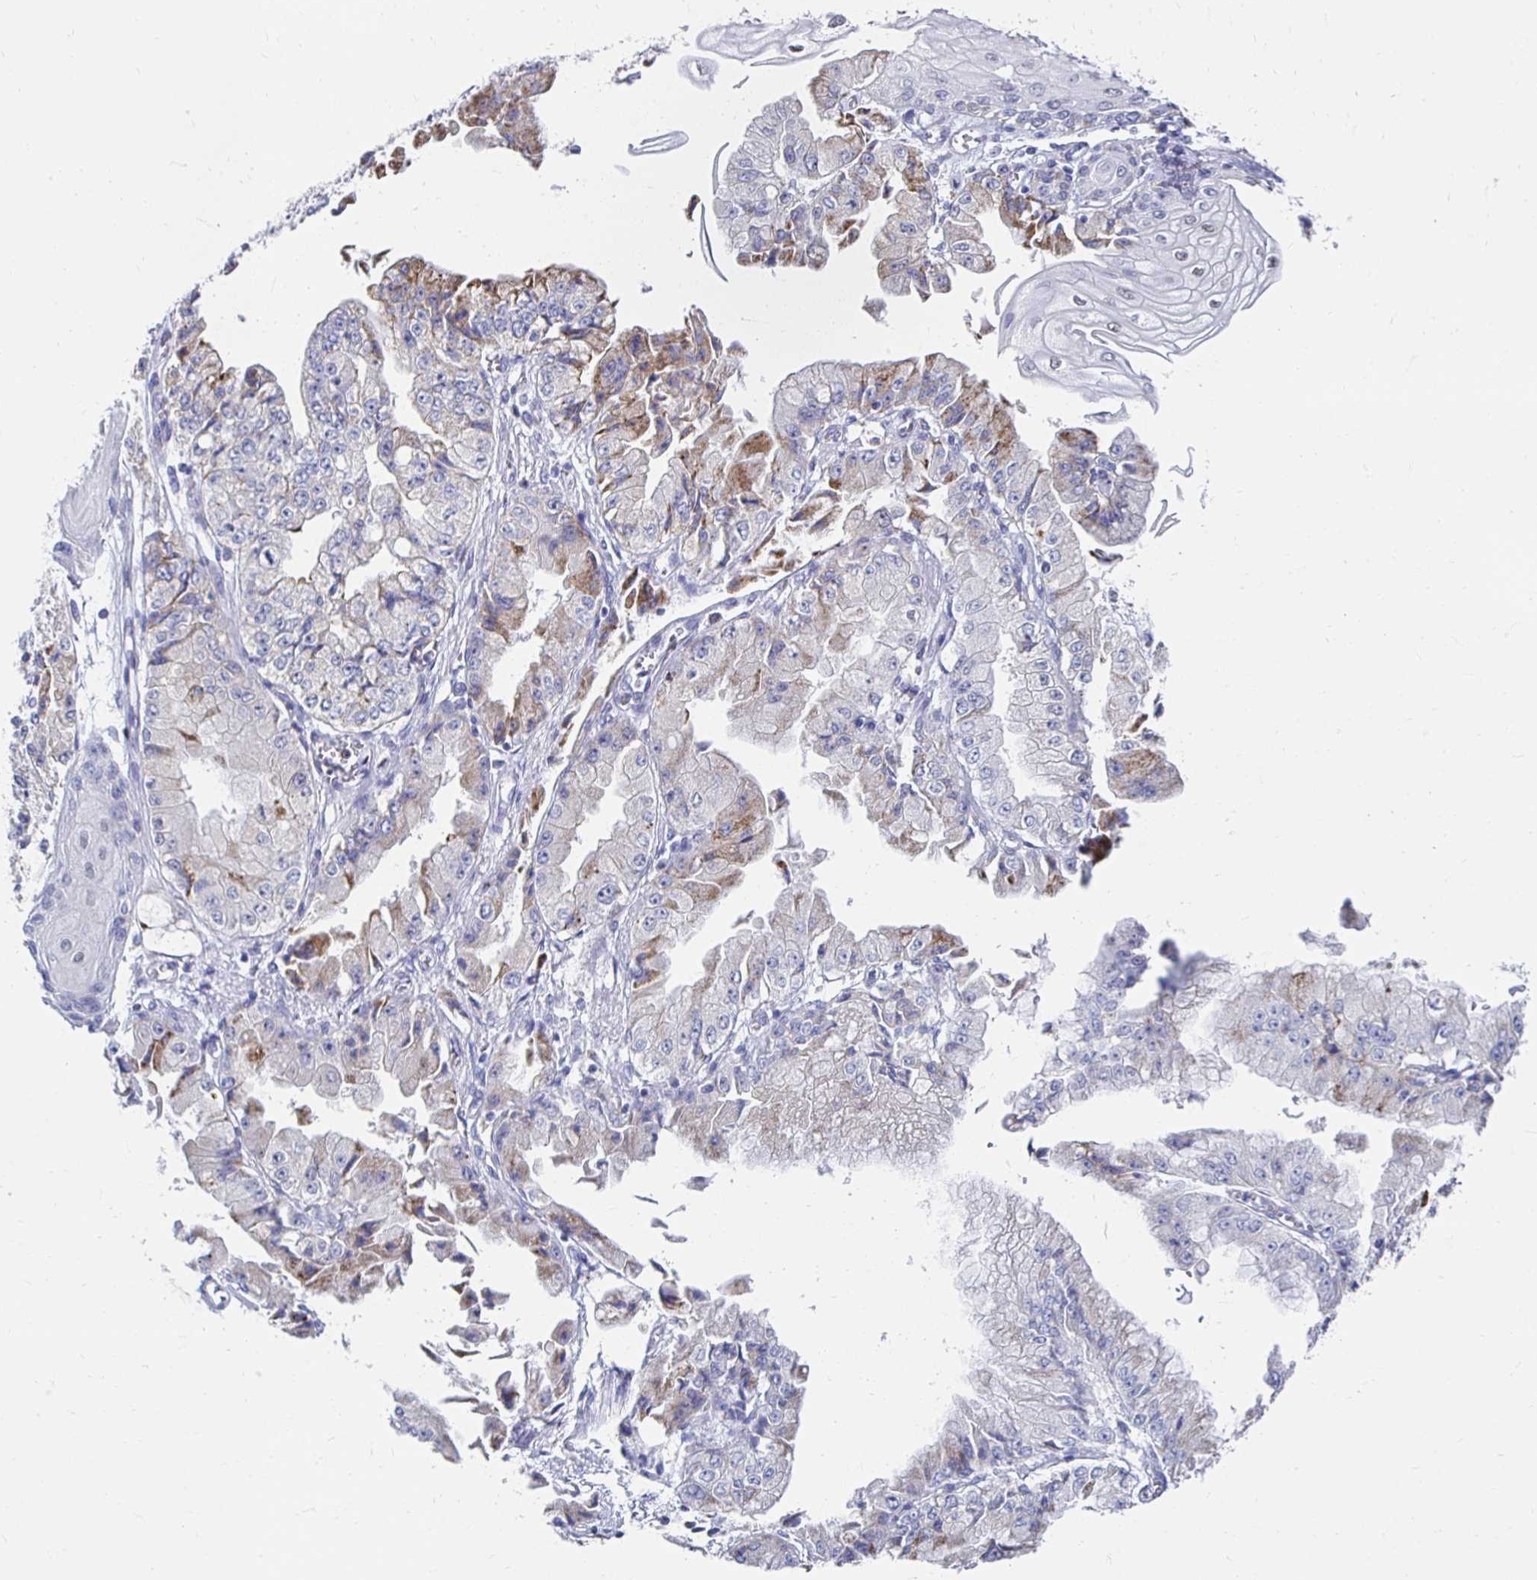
{"staining": {"intensity": "moderate", "quantity": "<25%", "location": "cytoplasmic/membranous"}, "tissue": "stomach cancer", "cell_type": "Tumor cells", "image_type": "cancer", "snomed": [{"axis": "morphology", "description": "Adenocarcinoma, NOS"}, {"axis": "topography", "description": "Stomach, upper"}], "caption": "An image showing moderate cytoplasmic/membranous positivity in about <25% of tumor cells in stomach cancer, as visualized by brown immunohistochemical staining.", "gene": "NOCT", "patient": {"sex": "female", "age": 74}}